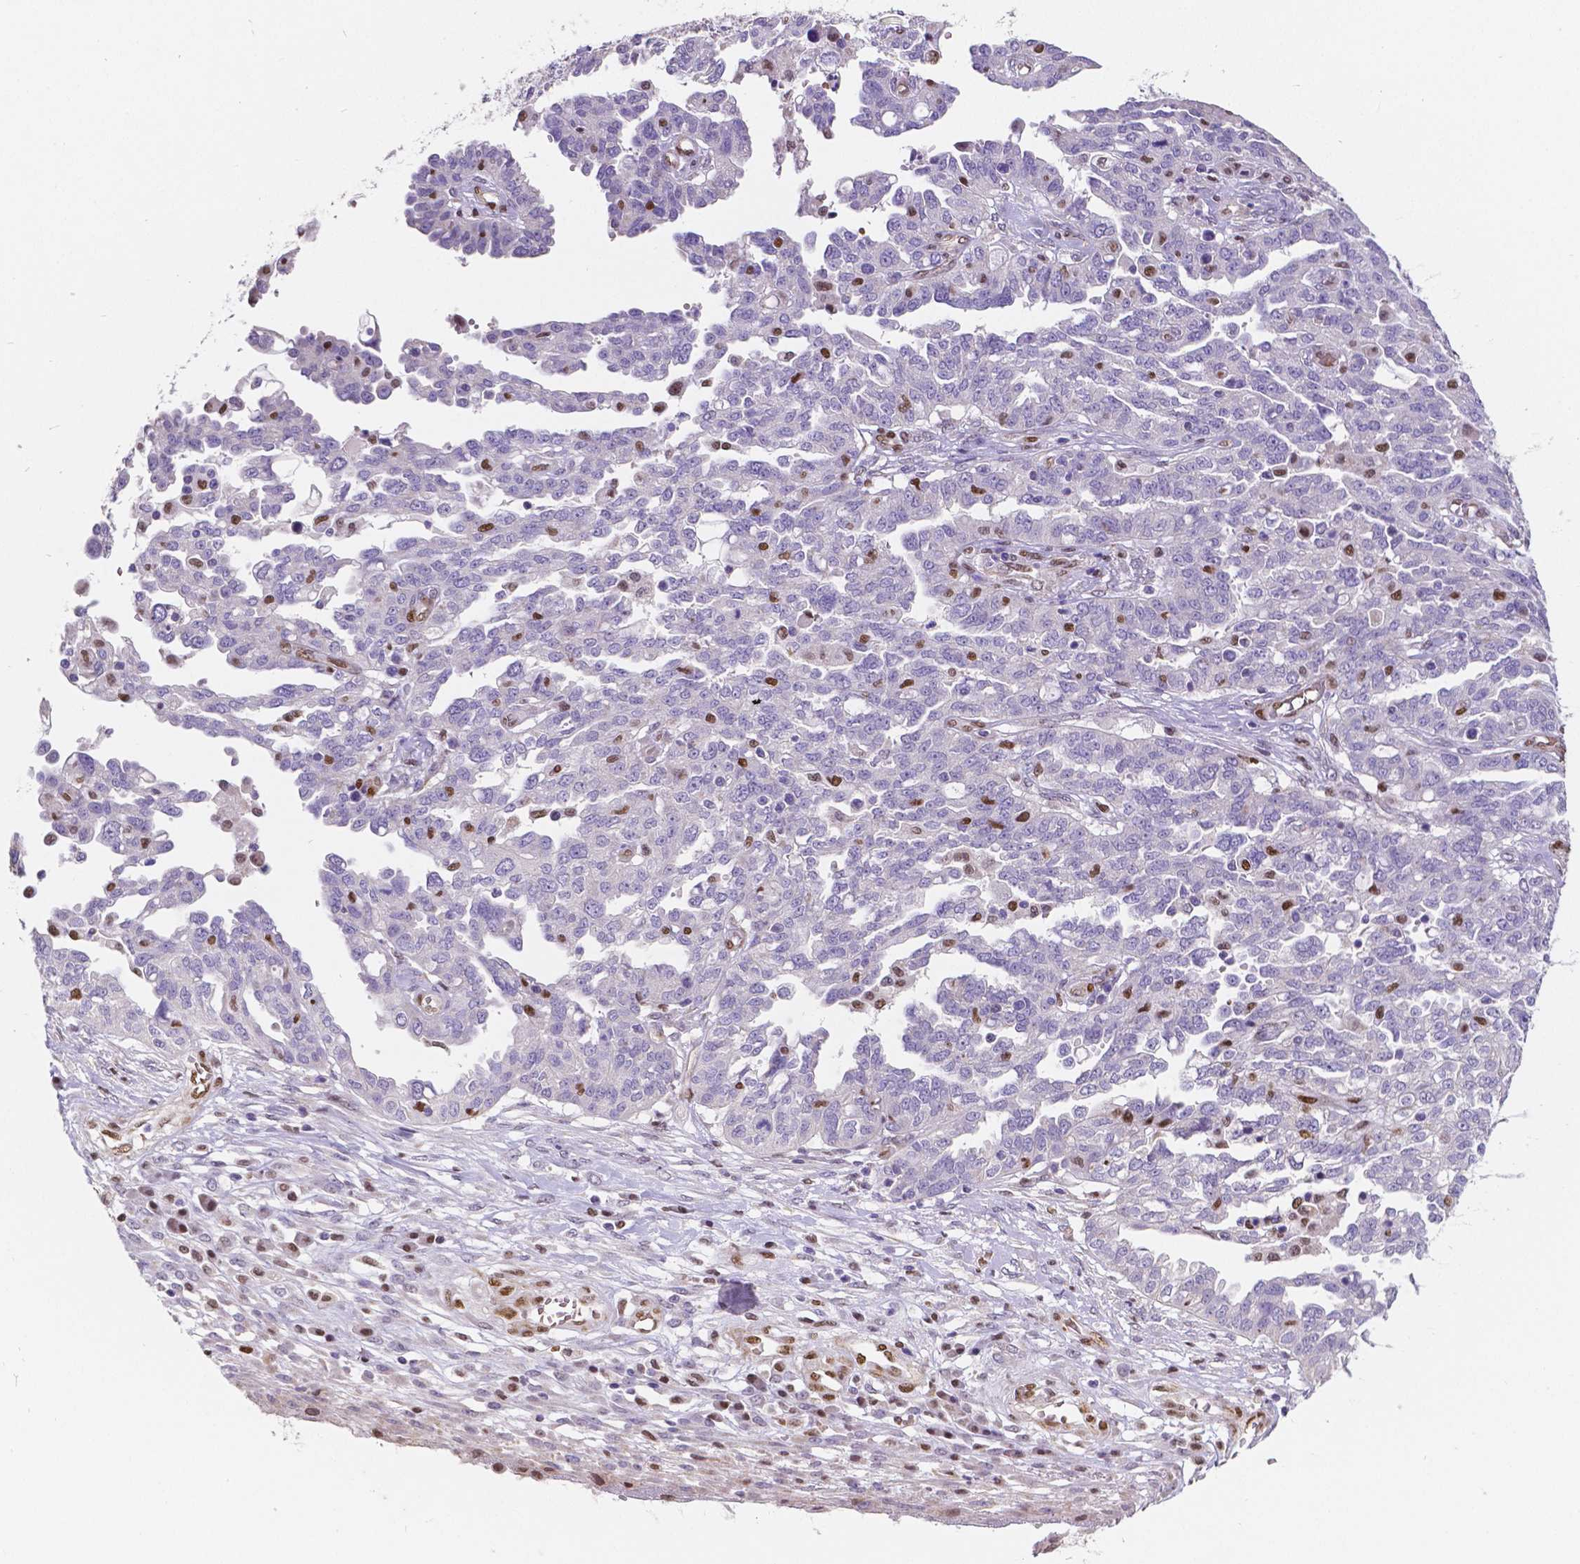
{"staining": {"intensity": "negative", "quantity": "none", "location": "none"}, "tissue": "ovarian cancer", "cell_type": "Tumor cells", "image_type": "cancer", "snomed": [{"axis": "morphology", "description": "Cystadenocarcinoma, serous, NOS"}, {"axis": "topography", "description": "Ovary"}], "caption": "Immunohistochemical staining of ovarian serous cystadenocarcinoma reveals no significant expression in tumor cells. (IHC, brightfield microscopy, high magnification).", "gene": "MEF2C", "patient": {"sex": "female", "age": 67}}